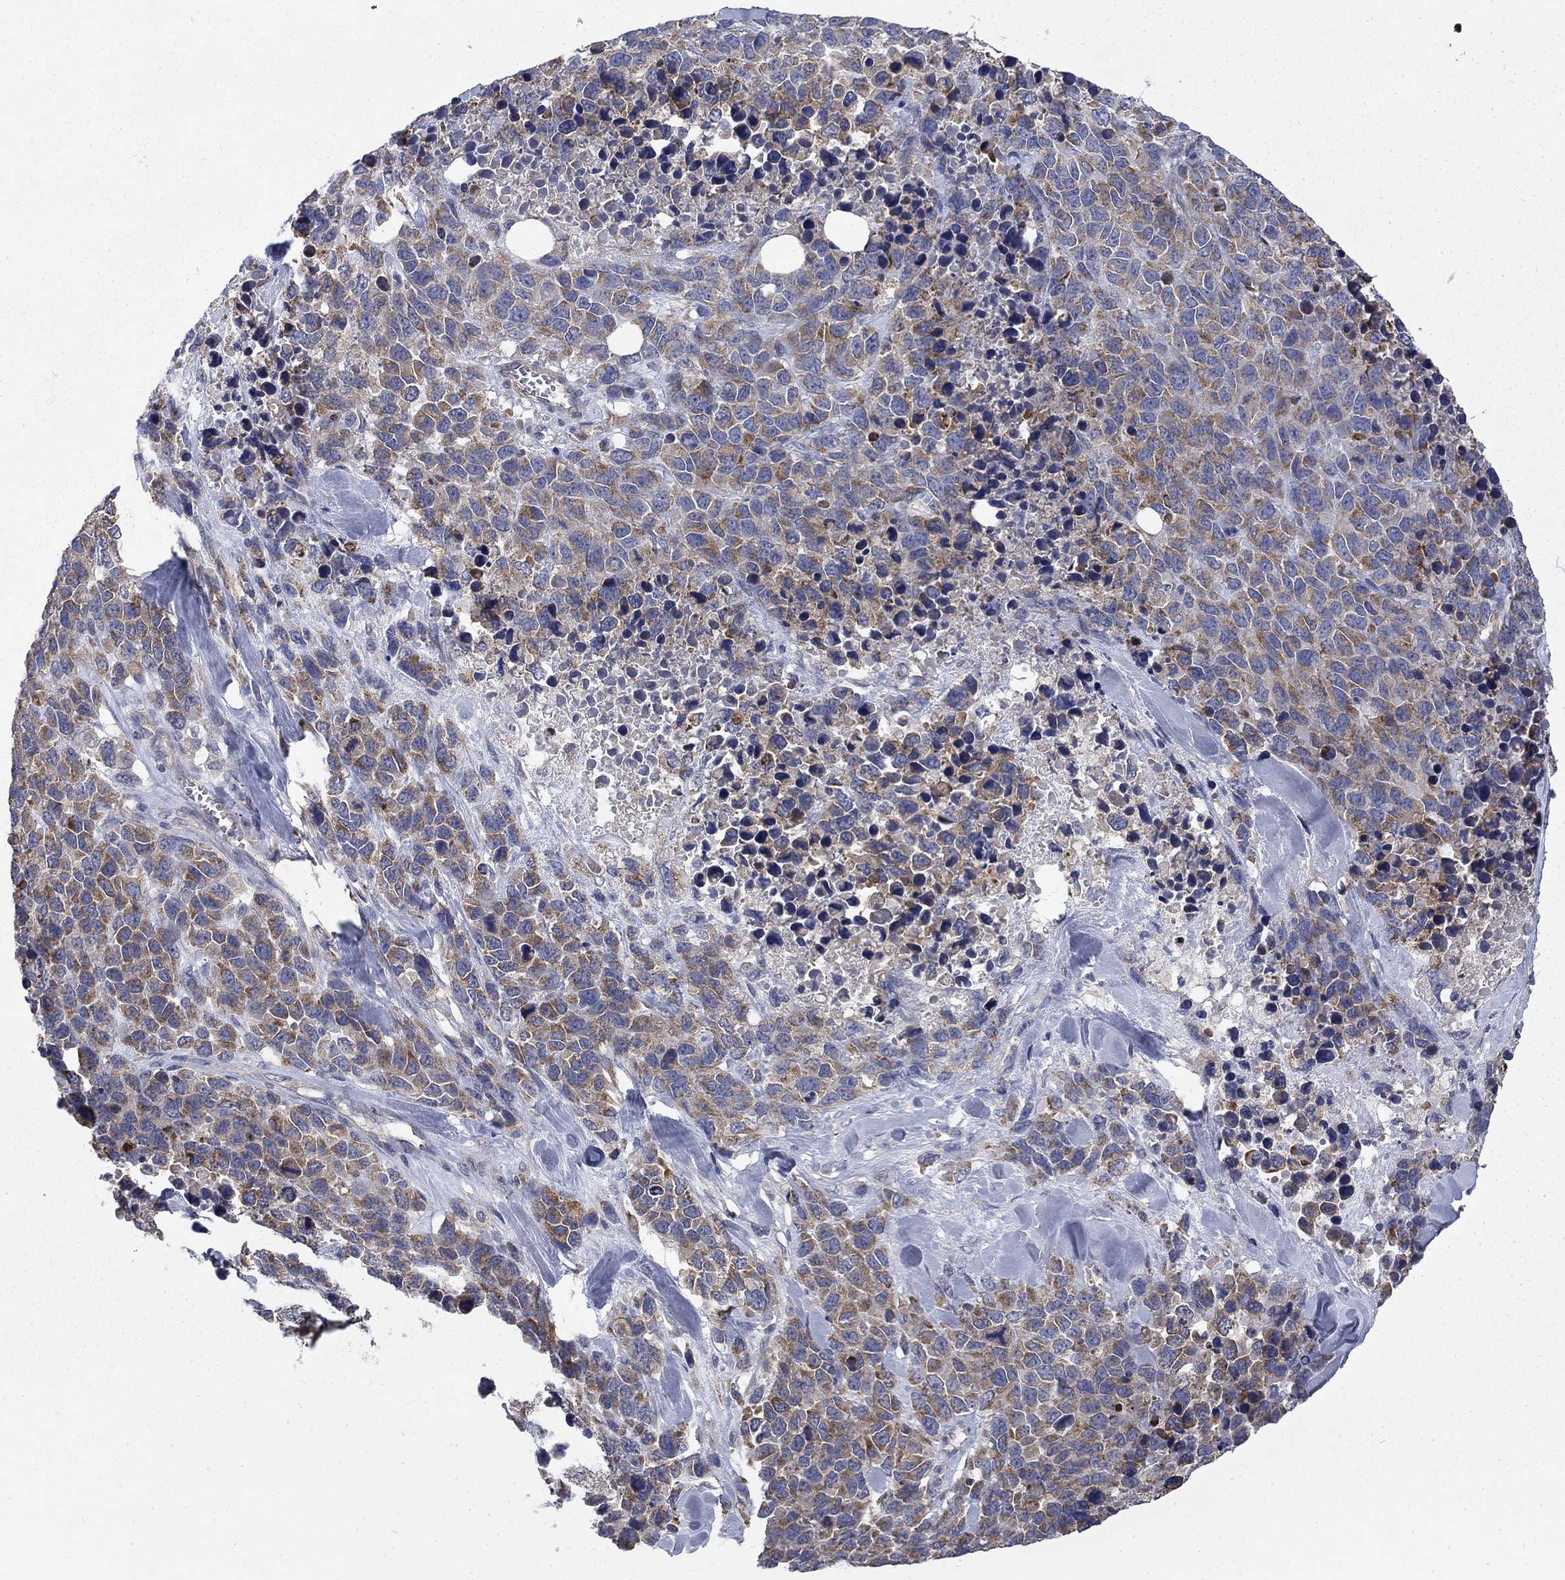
{"staining": {"intensity": "moderate", "quantity": "25%-75%", "location": "cytoplasmic/membranous"}, "tissue": "melanoma", "cell_type": "Tumor cells", "image_type": "cancer", "snomed": [{"axis": "morphology", "description": "Malignant melanoma, Metastatic site"}, {"axis": "topography", "description": "Skin"}], "caption": "IHC (DAB (3,3'-diaminobenzidine)) staining of human melanoma demonstrates moderate cytoplasmic/membranous protein staining in about 25%-75% of tumor cells. Using DAB (3,3'-diaminobenzidine) (brown) and hematoxylin (blue) stains, captured at high magnification using brightfield microscopy.", "gene": "HSPA12A", "patient": {"sex": "male", "age": 84}}